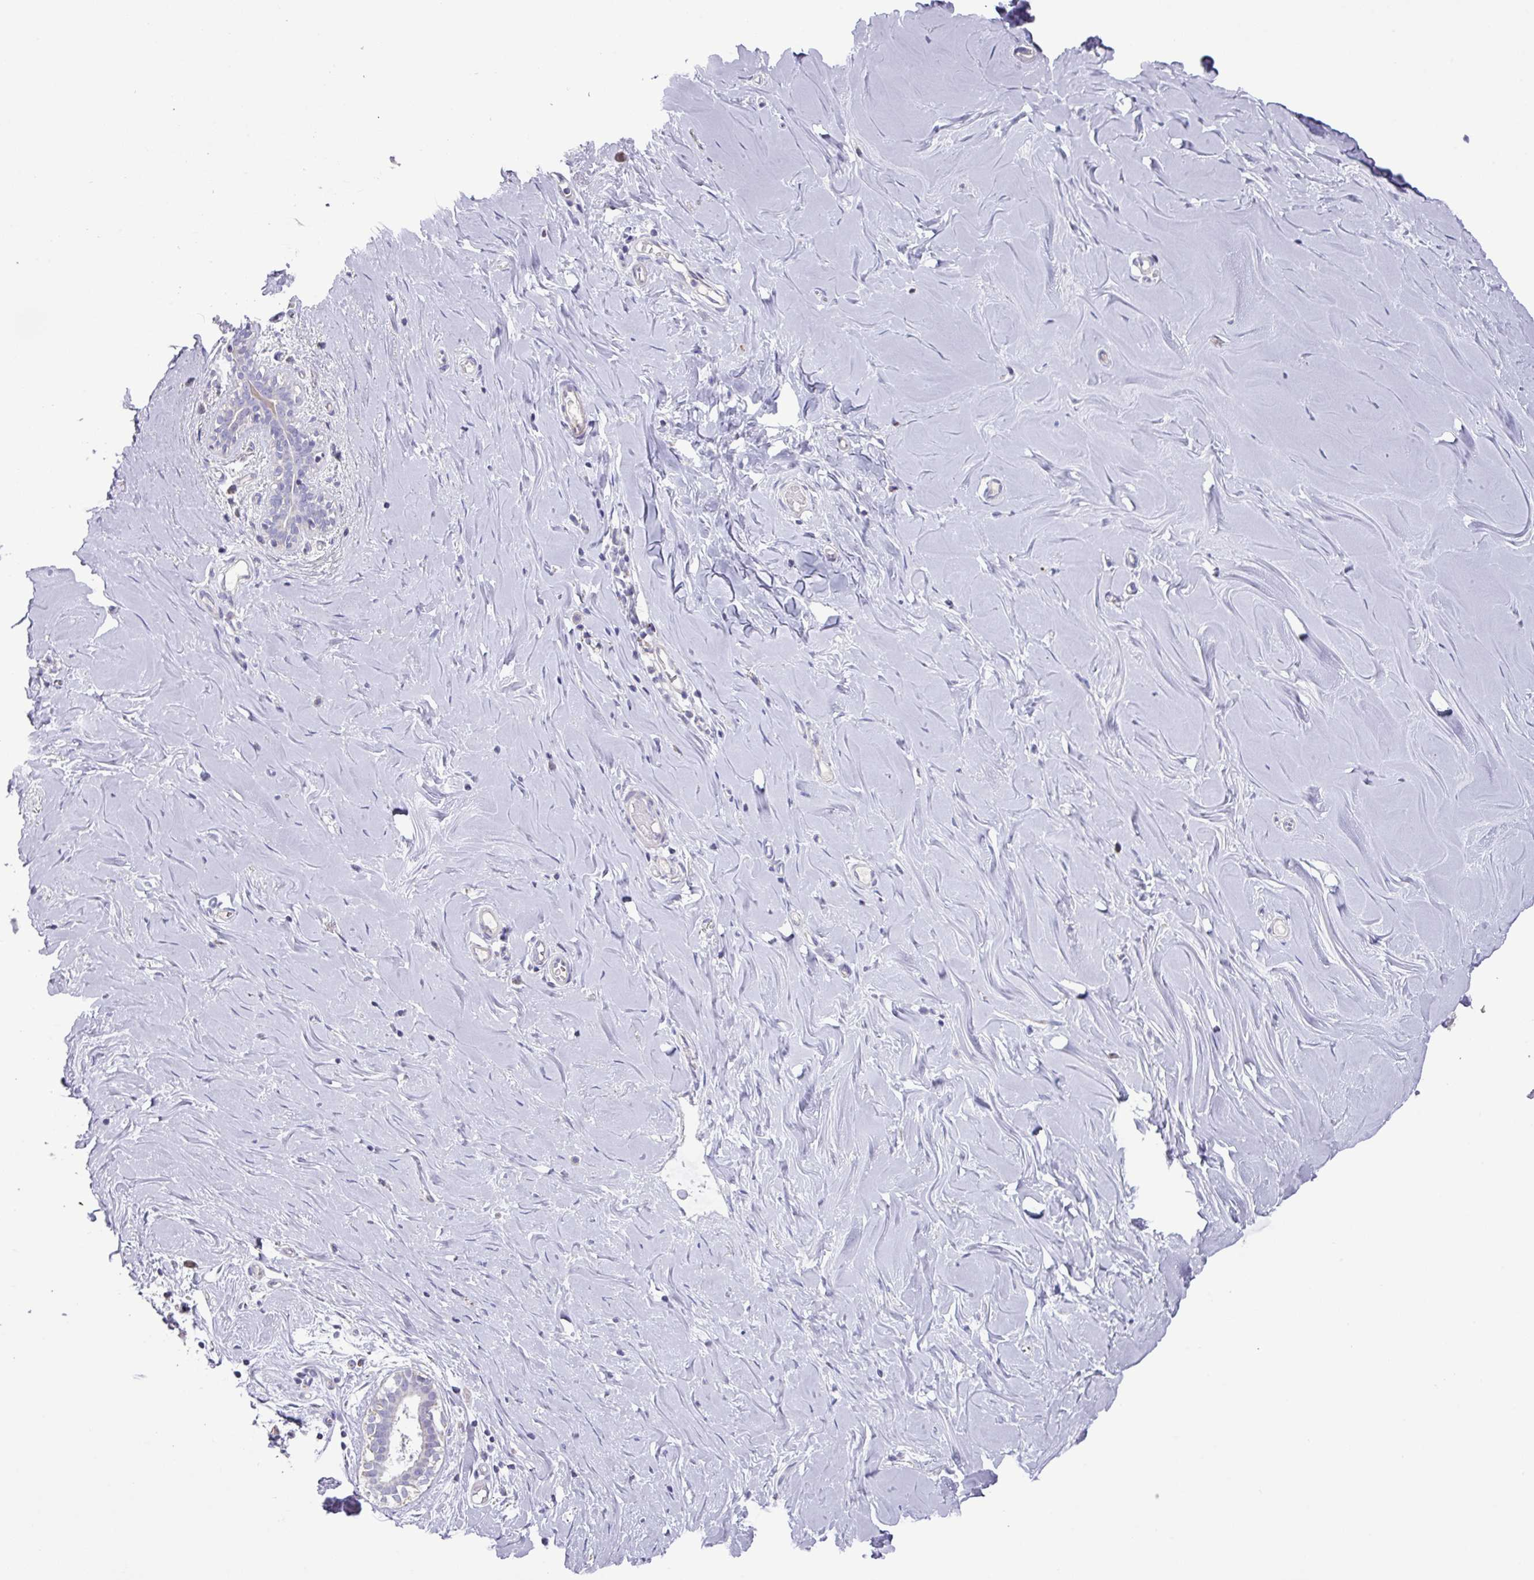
{"staining": {"intensity": "negative", "quantity": "none", "location": "none"}, "tissue": "breast", "cell_type": "Adipocytes", "image_type": "normal", "snomed": [{"axis": "morphology", "description": "Normal tissue, NOS"}, {"axis": "topography", "description": "Breast"}], "caption": "The image shows no significant expression in adipocytes of breast.", "gene": "MT", "patient": {"sex": "female", "age": 27}}